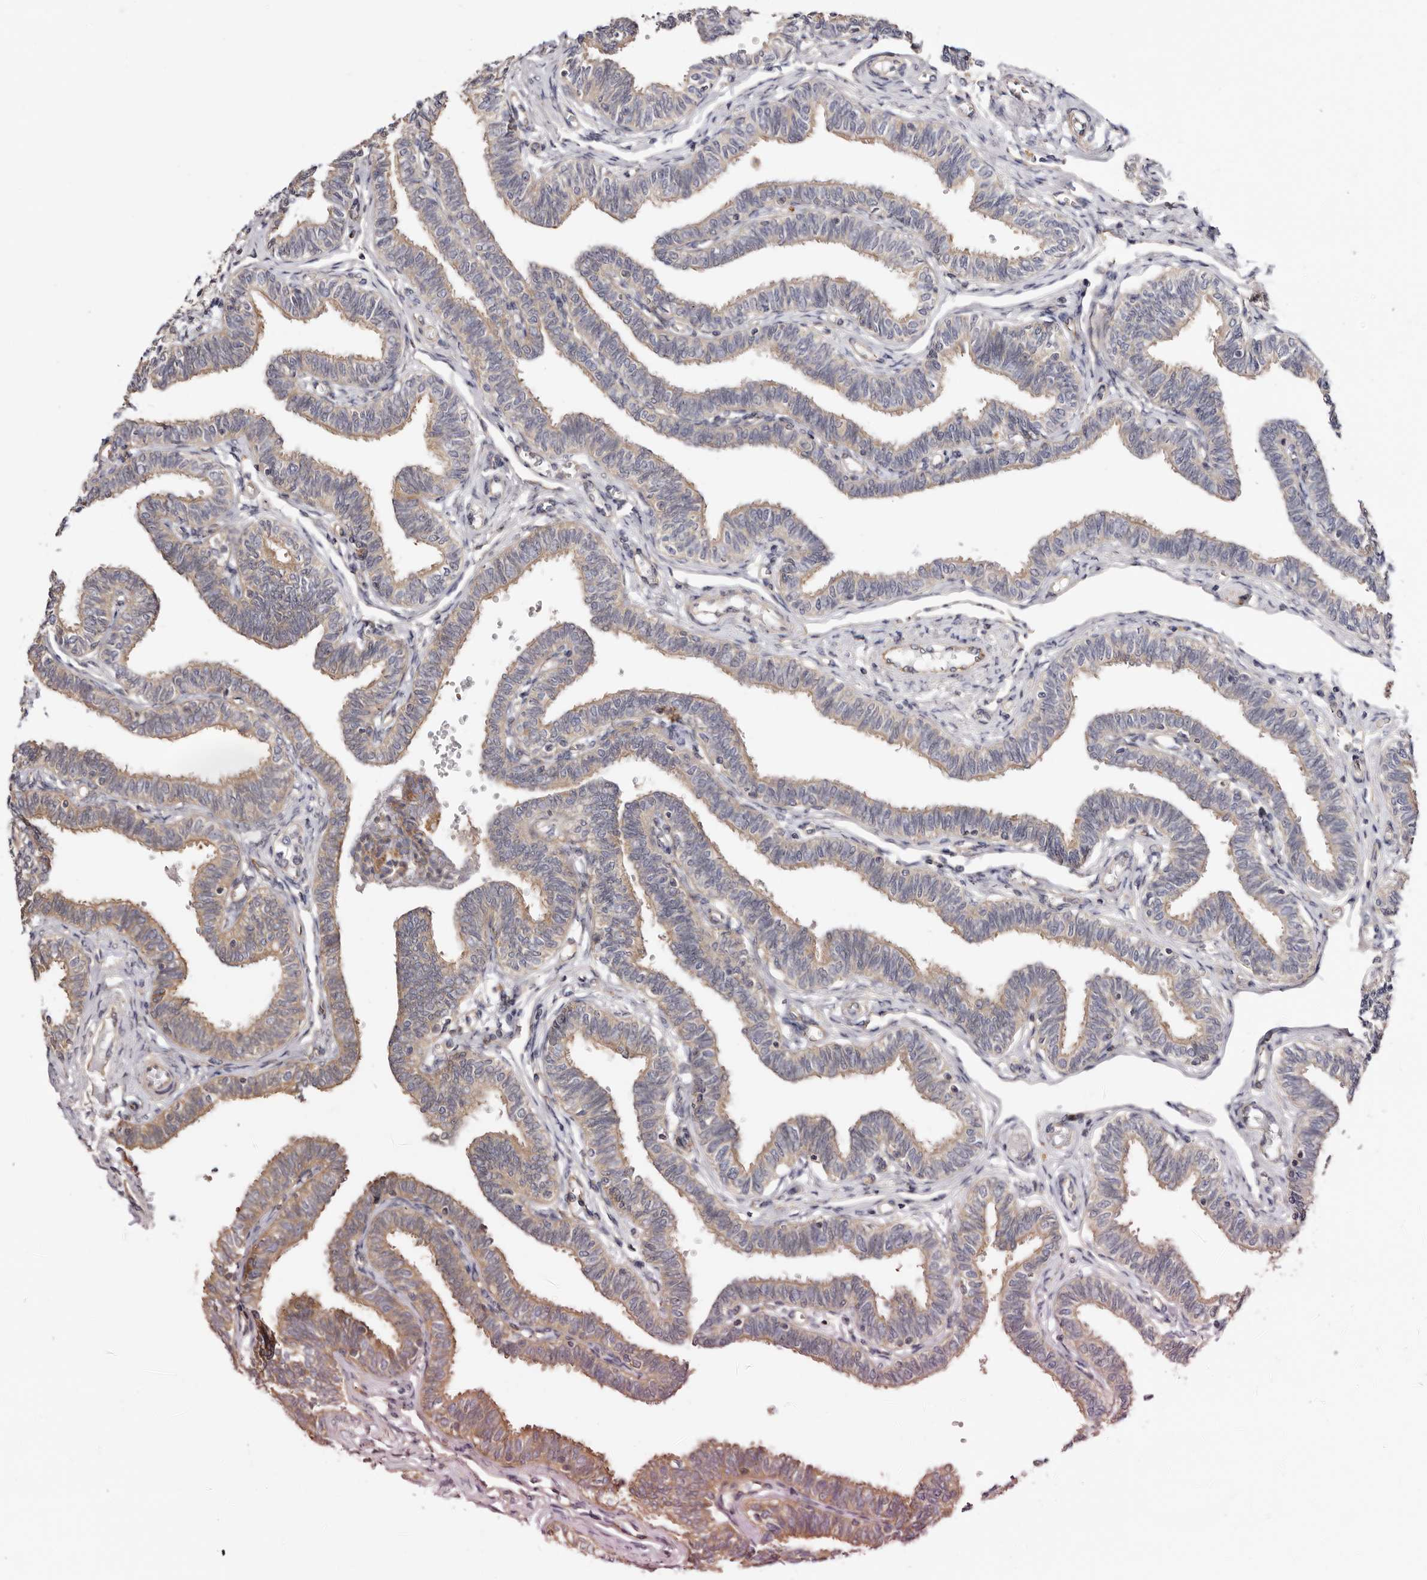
{"staining": {"intensity": "moderate", "quantity": "25%-75%", "location": "cytoplasmic/membranous"}, "tissue": "fallopian tube", "cell_type": "Glandular cells", "image_type": "normal", "snomed": [{"axis": "morphology", "description": "Normal tissue, NOS"}, {"axis": "topography", "description": "Fallopian tube"}, {"axis": "topography", "description": "Ovary"}], "caption": "Immunohistochemistry (IHC) (DAB) staining of unremarkable human fallopian tube demonstrates moderate cytoplasmic/membranous protein expression in approximately 25%-75% of glandular cells.", "gene": "PANK4", "patient": {"sex": "female", "age": 23}}